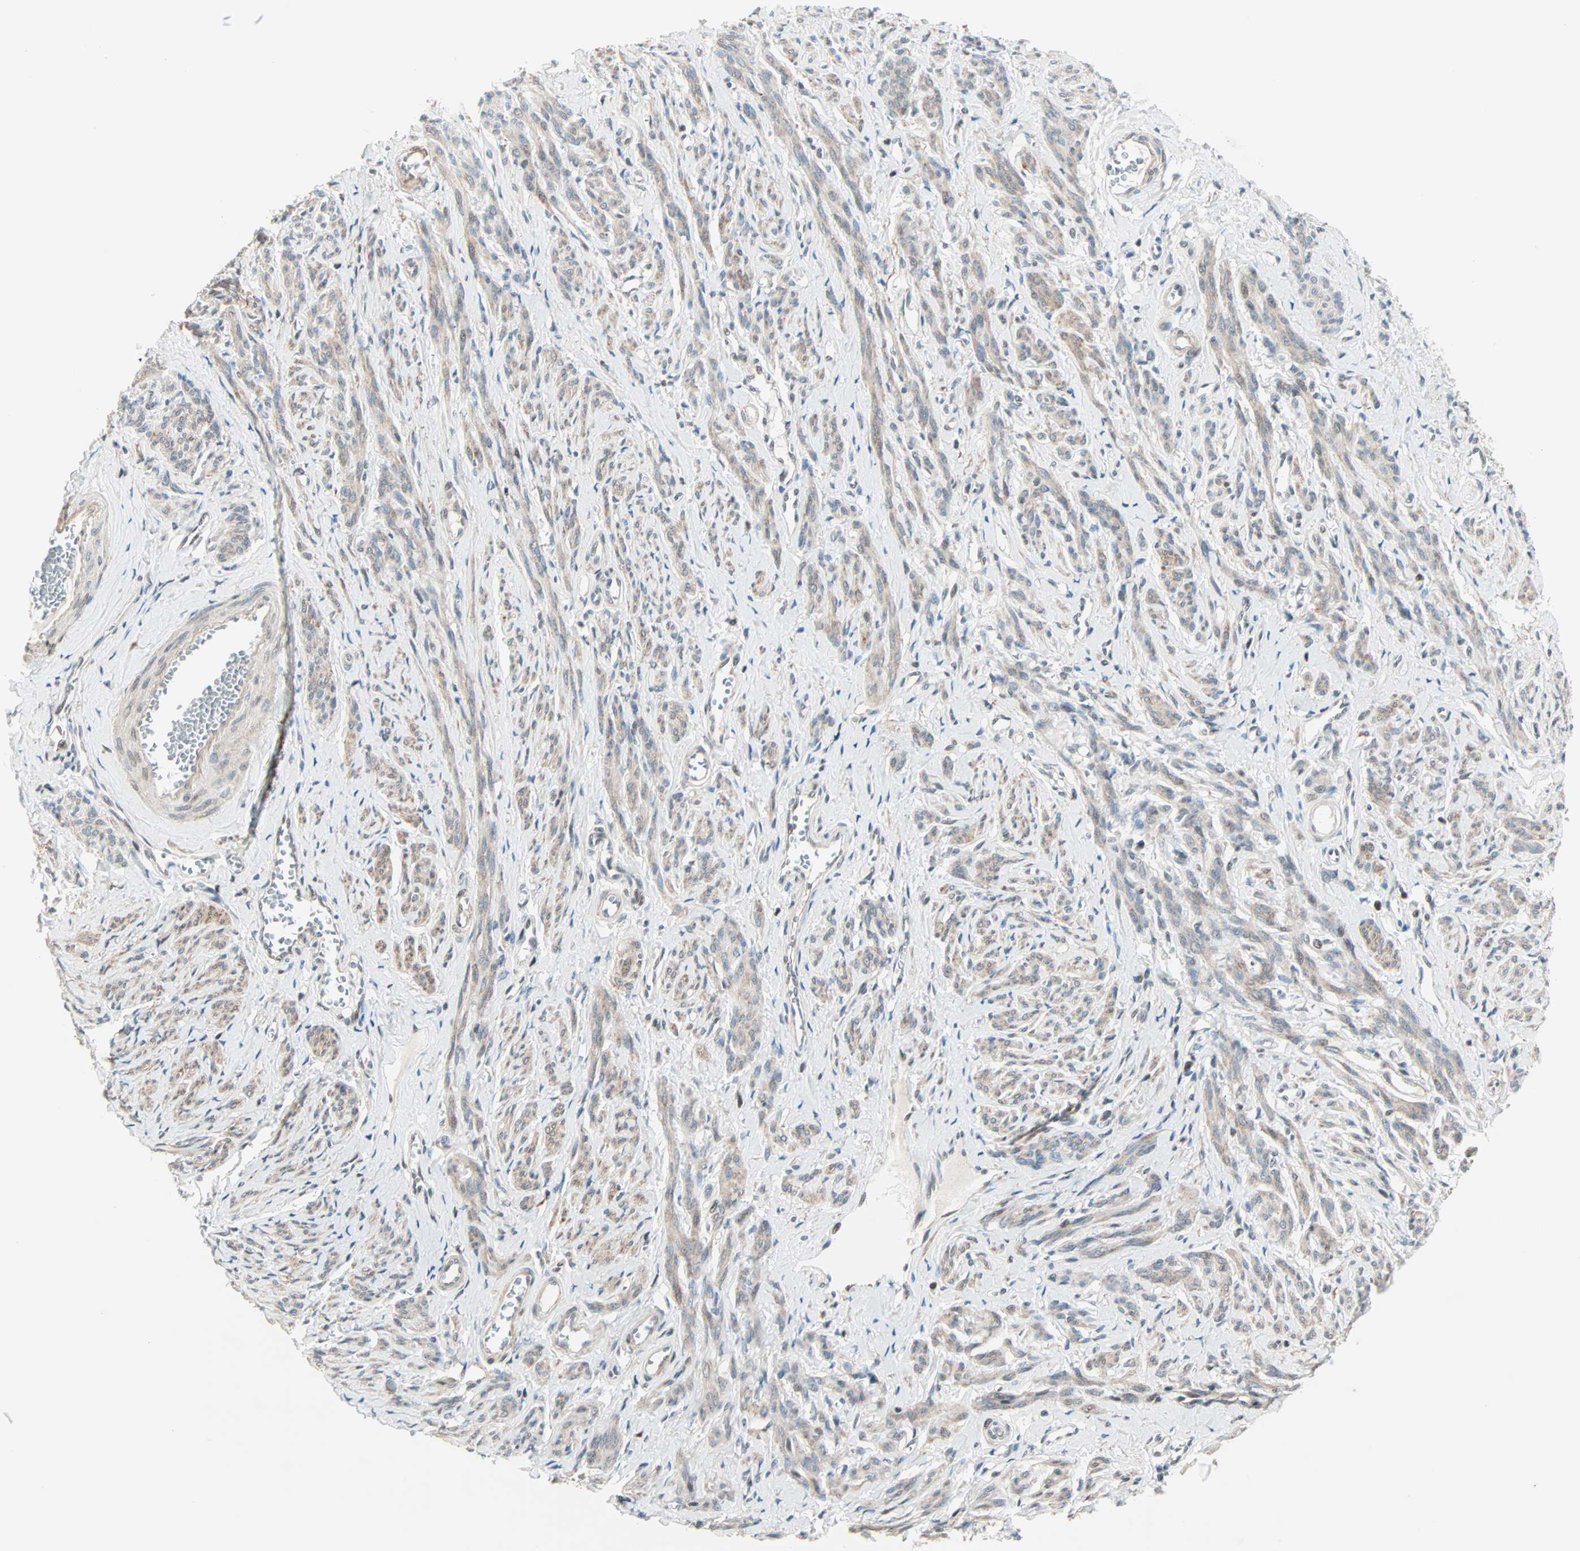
{"staining": {"intensity": "moderate", "quantity": ">75%", "location": "cytoplasmic/membranous,nuclear"}, "tissue": "smooth muscle", "cell_type": "Smooth muscle cells", "image_type": "normal", "snomed": [{"axis": "morphology", "description": "Normal tissue, NOS"}, {"axis": "topography", "description": "Cervix"}, {"axis": "topography", "description": "Endometrium"}], "caption": "Brown immunohistochemical staining in normal human smooth muscle demonstrates moderate cytoplasmic/membranous,nuclear expression in approximately >75% of smooth muscle cells. The protein is shown in brown color, while the nuclei are stained blue.", "gene": "CBX4", "patient": {"sex": "female", "age": 65}}